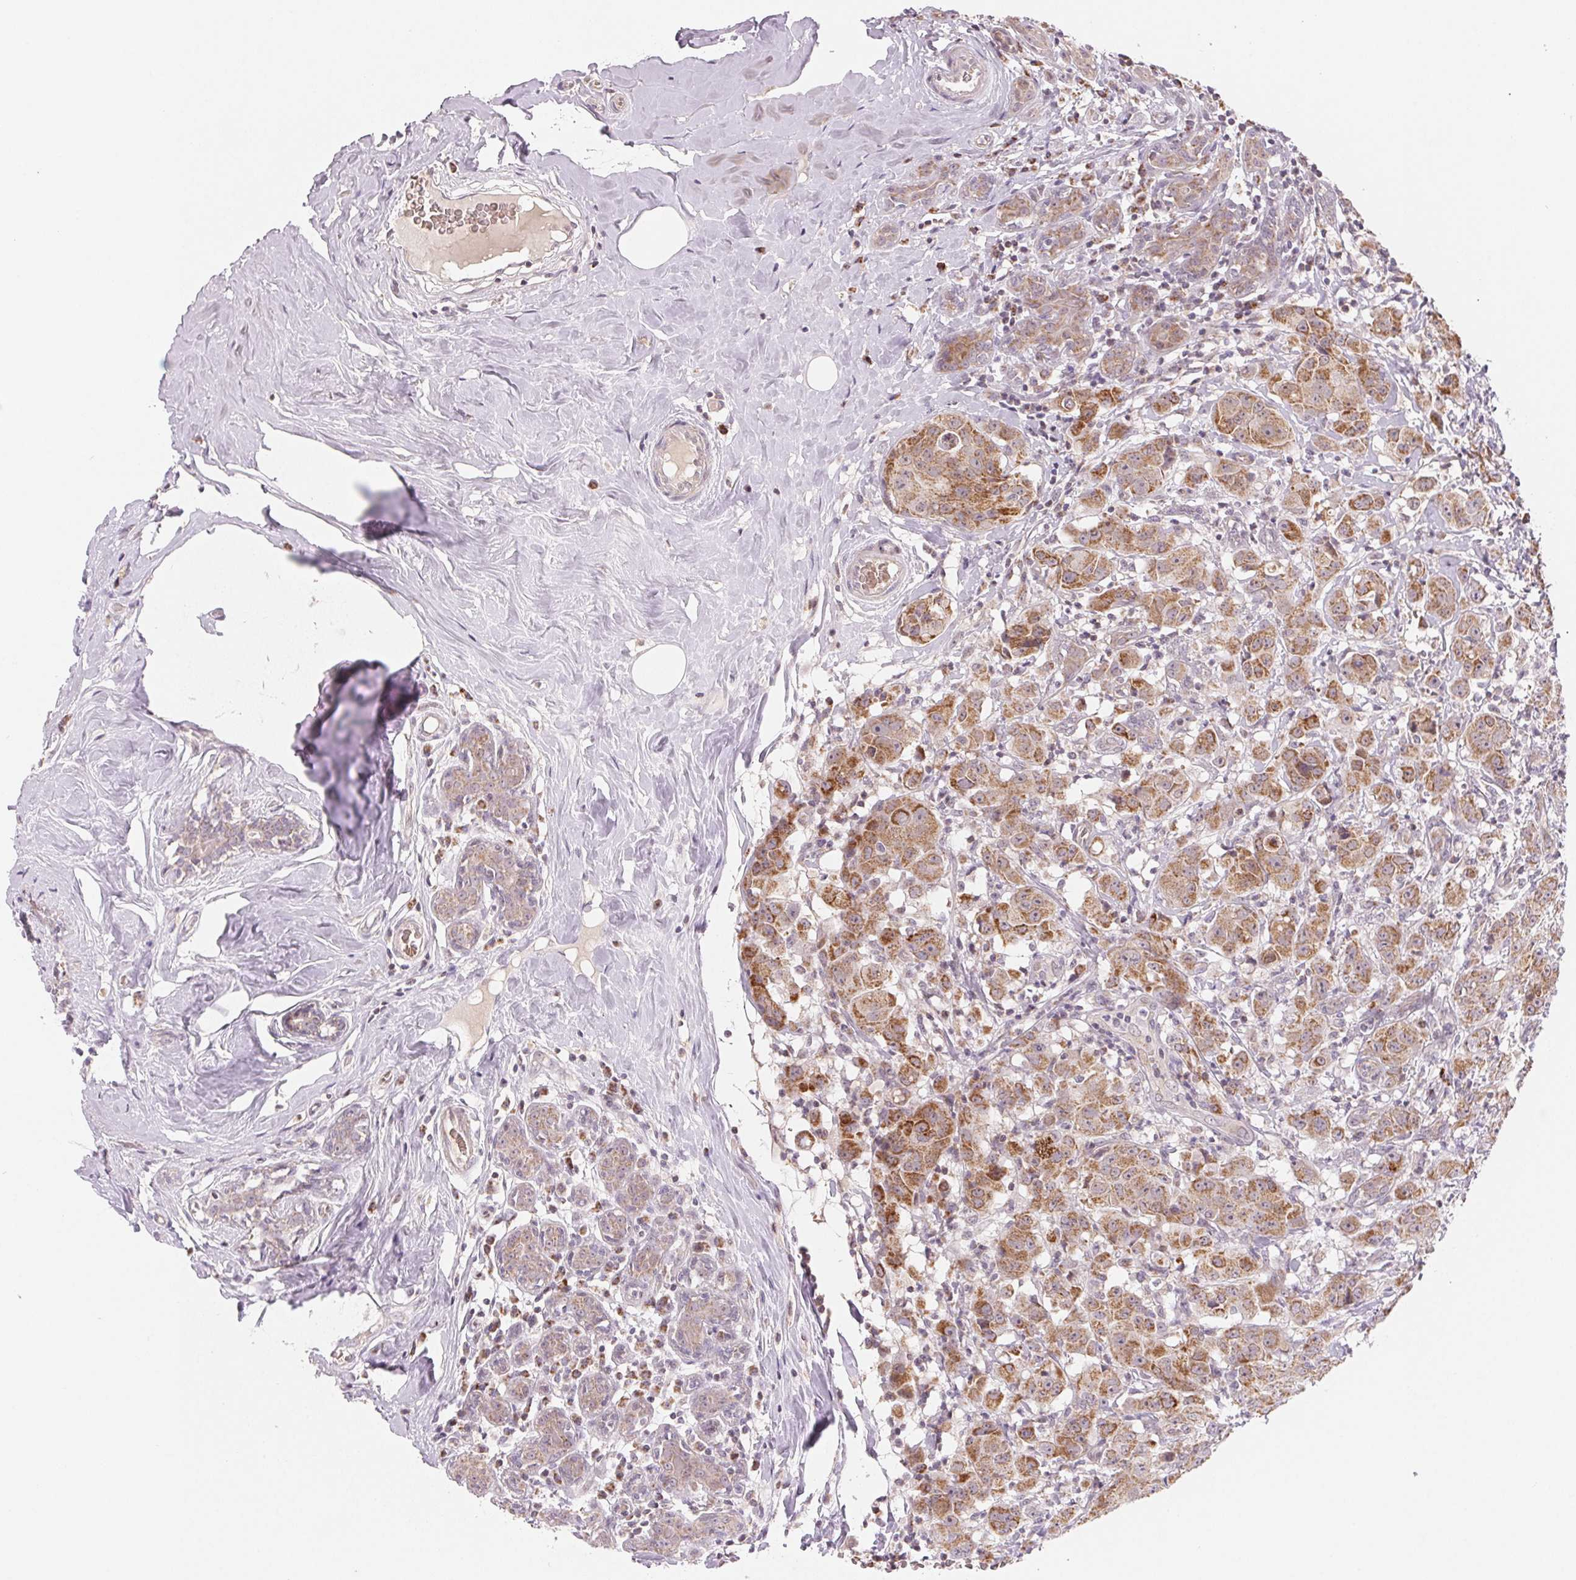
{"staining": {"intensity": "moderate", "quantity": ">75%", "location": "cytoplasmic/membranous"}, "tissue": "breast cancer", "cell_type": "Tumor cells", "image_type": "cancer", "snomed": [{"axis": "morphology", "description": "Normal tissue, NOS"}, {"axis": "morphology", "description": "Duct carcinoma"}, {"axis": "topography", "description": "Breast"}], "caption": "The histopathology image shows staining of breast cancer, revealing moderate cytoplasmic/membranous protein positivity (brown color) within tumor cells.", "gene": "HINT2", "patient": {"sex": "female", "age": 43}}